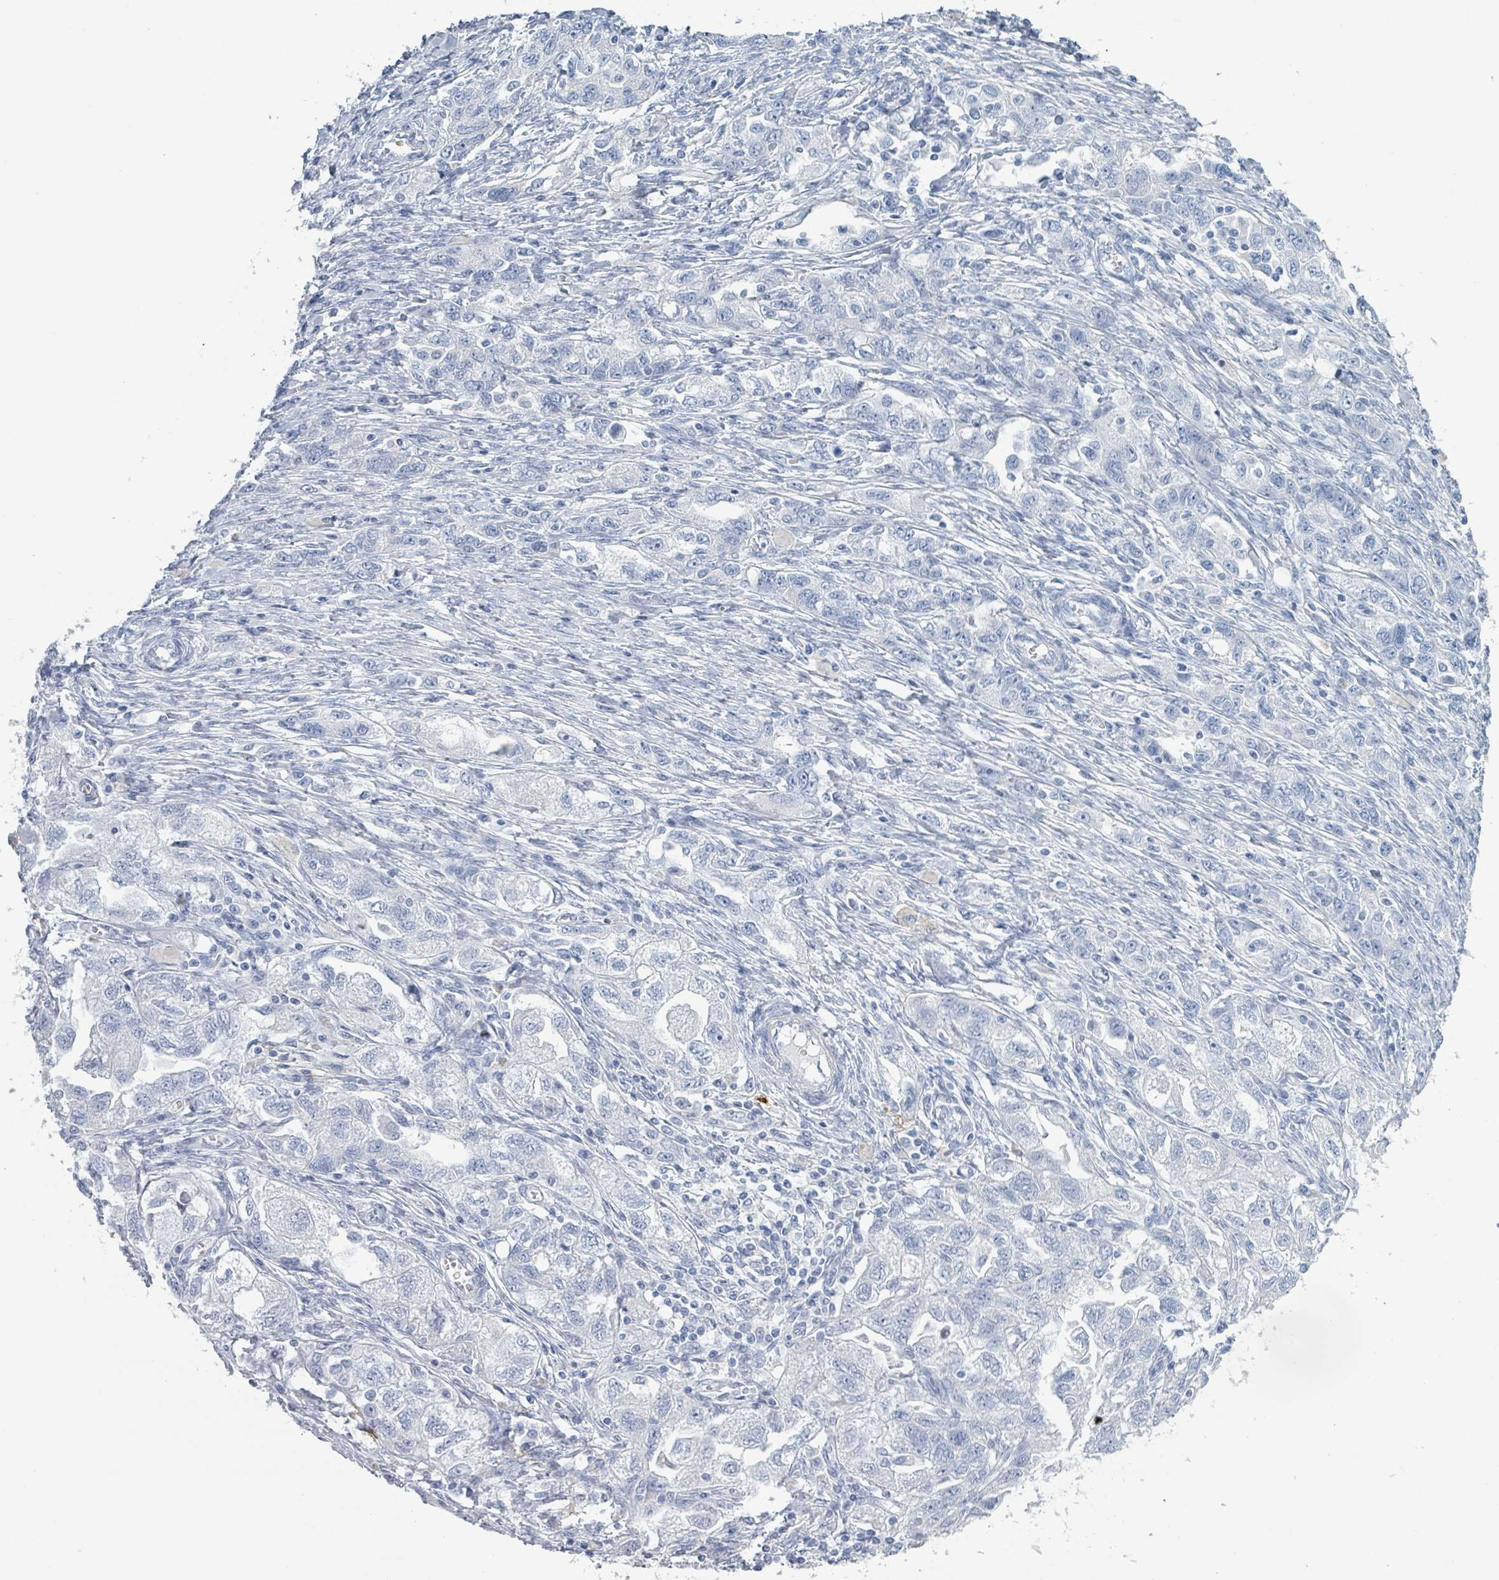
{"staining": {"intensity": "negative", "quantity": "none", "location": "none"}, "tissue": "ovarian cancer", "cell_type": "Tumor cells", "image_type": "cancer", "snomed": [{"axis": "morphology", "description": "Carcinoma, NOS"}, {"axis": "morphology", "description": "Cystadenocarcinoma, serous, NOS"}, {"axis": "topography", "description": "Ovary"}], "caption": "IHC image of ovarian cancer stained for a protein (brown), which reveals no staining in tumor cells.", "gene": "VPS13D", "patient": {"sex": "female", "age": 69}}